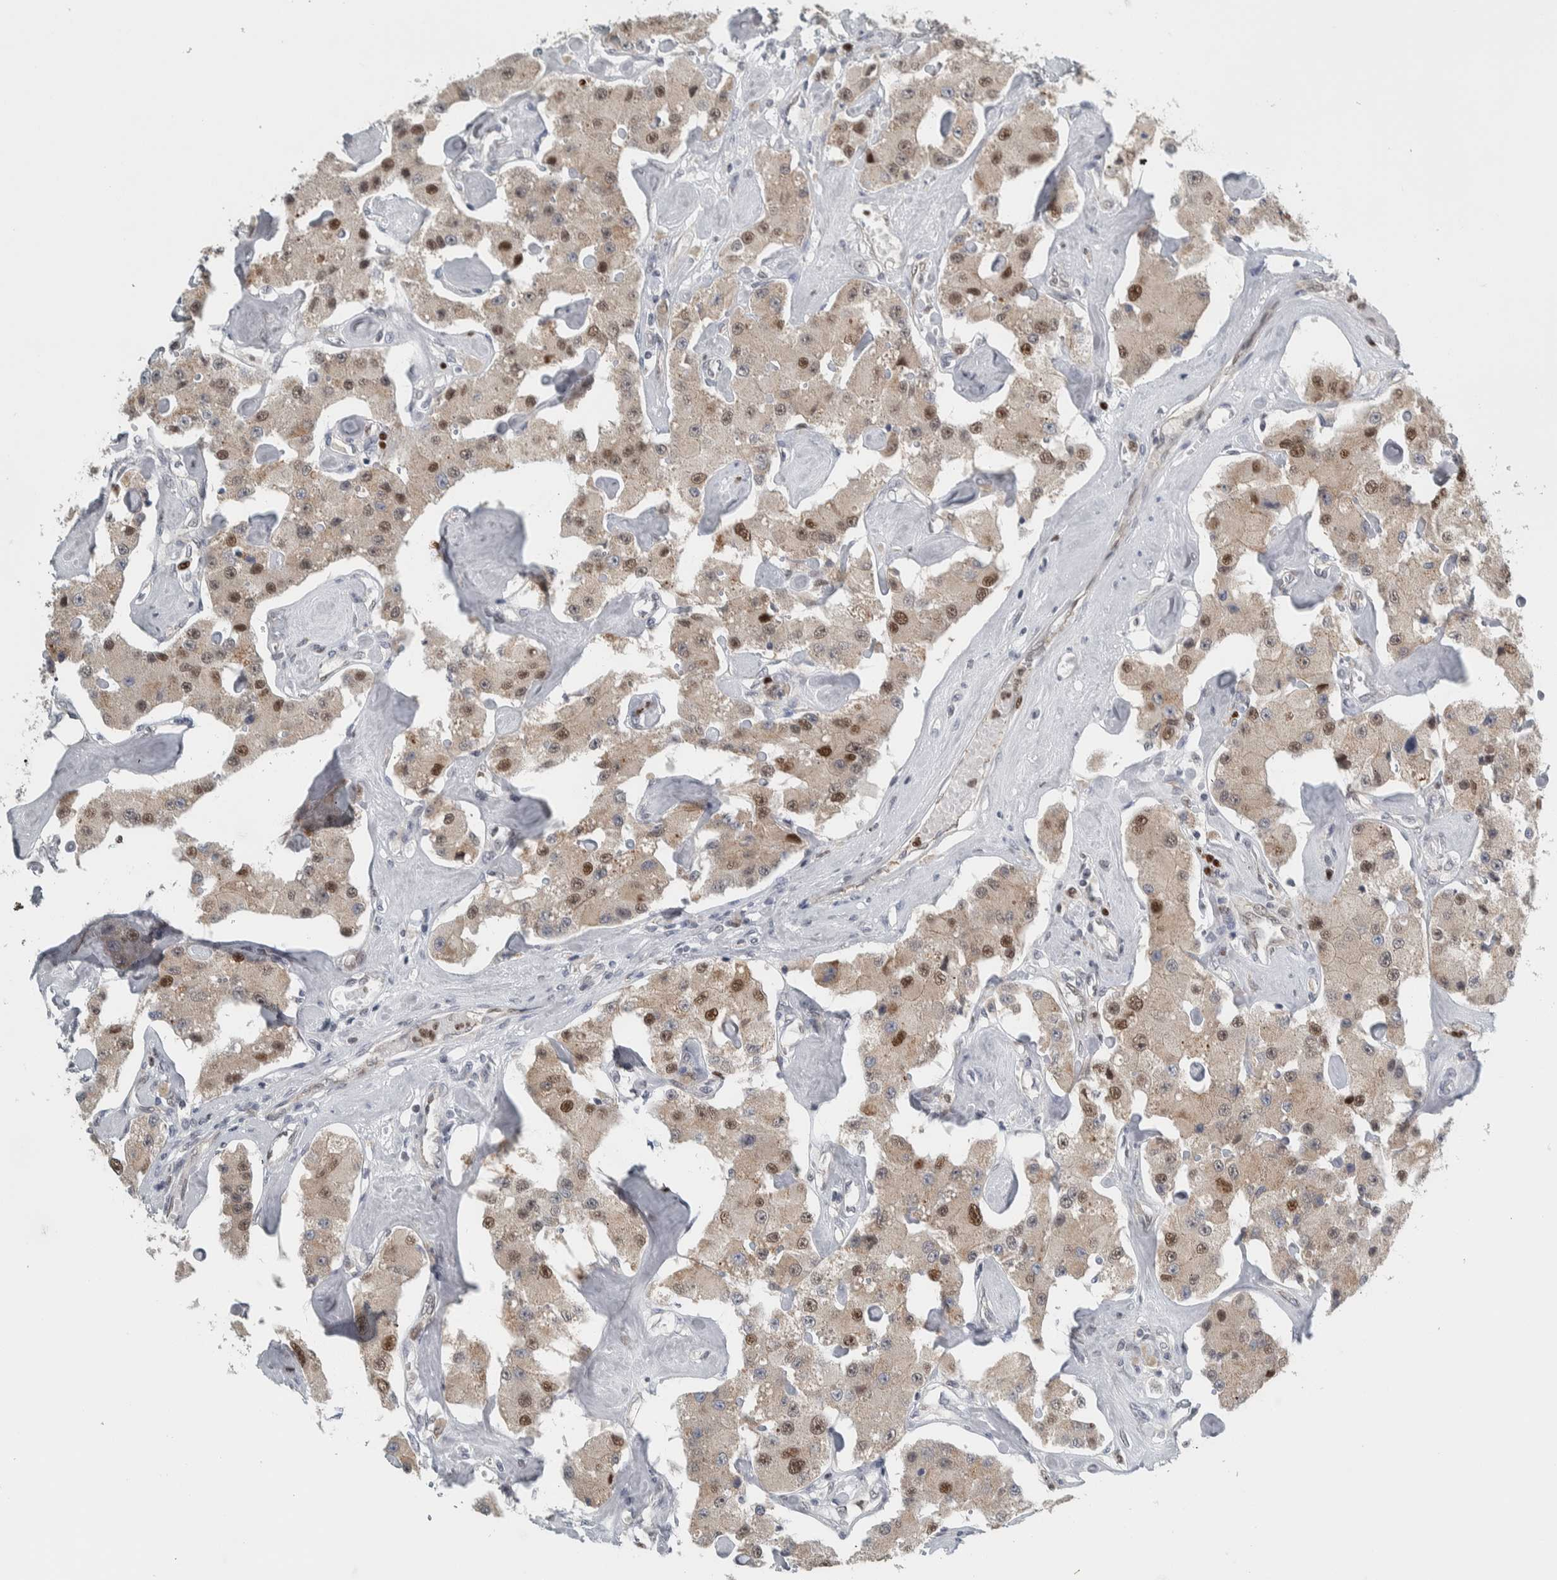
{"staining": {"intensity": "moderate", "quantity": ">75%", "location": "nuclear"}, "tissue": "carcinoid", "cell_type": "Tumor cells", "image_type": "cancer", "snomed": [{"axis": "morphology", "description": "Carcinoid, malignant, NOS"}, {"axis": "topography", "description": "Pancreas"}], "caption": "Brown immunohistochemical staining in carcinoid reveals moderate nuclear positivity in approximately >75% of tumor cells.", "gene": "ADPRM", "patient": {"sex": "male", "age": 41}}